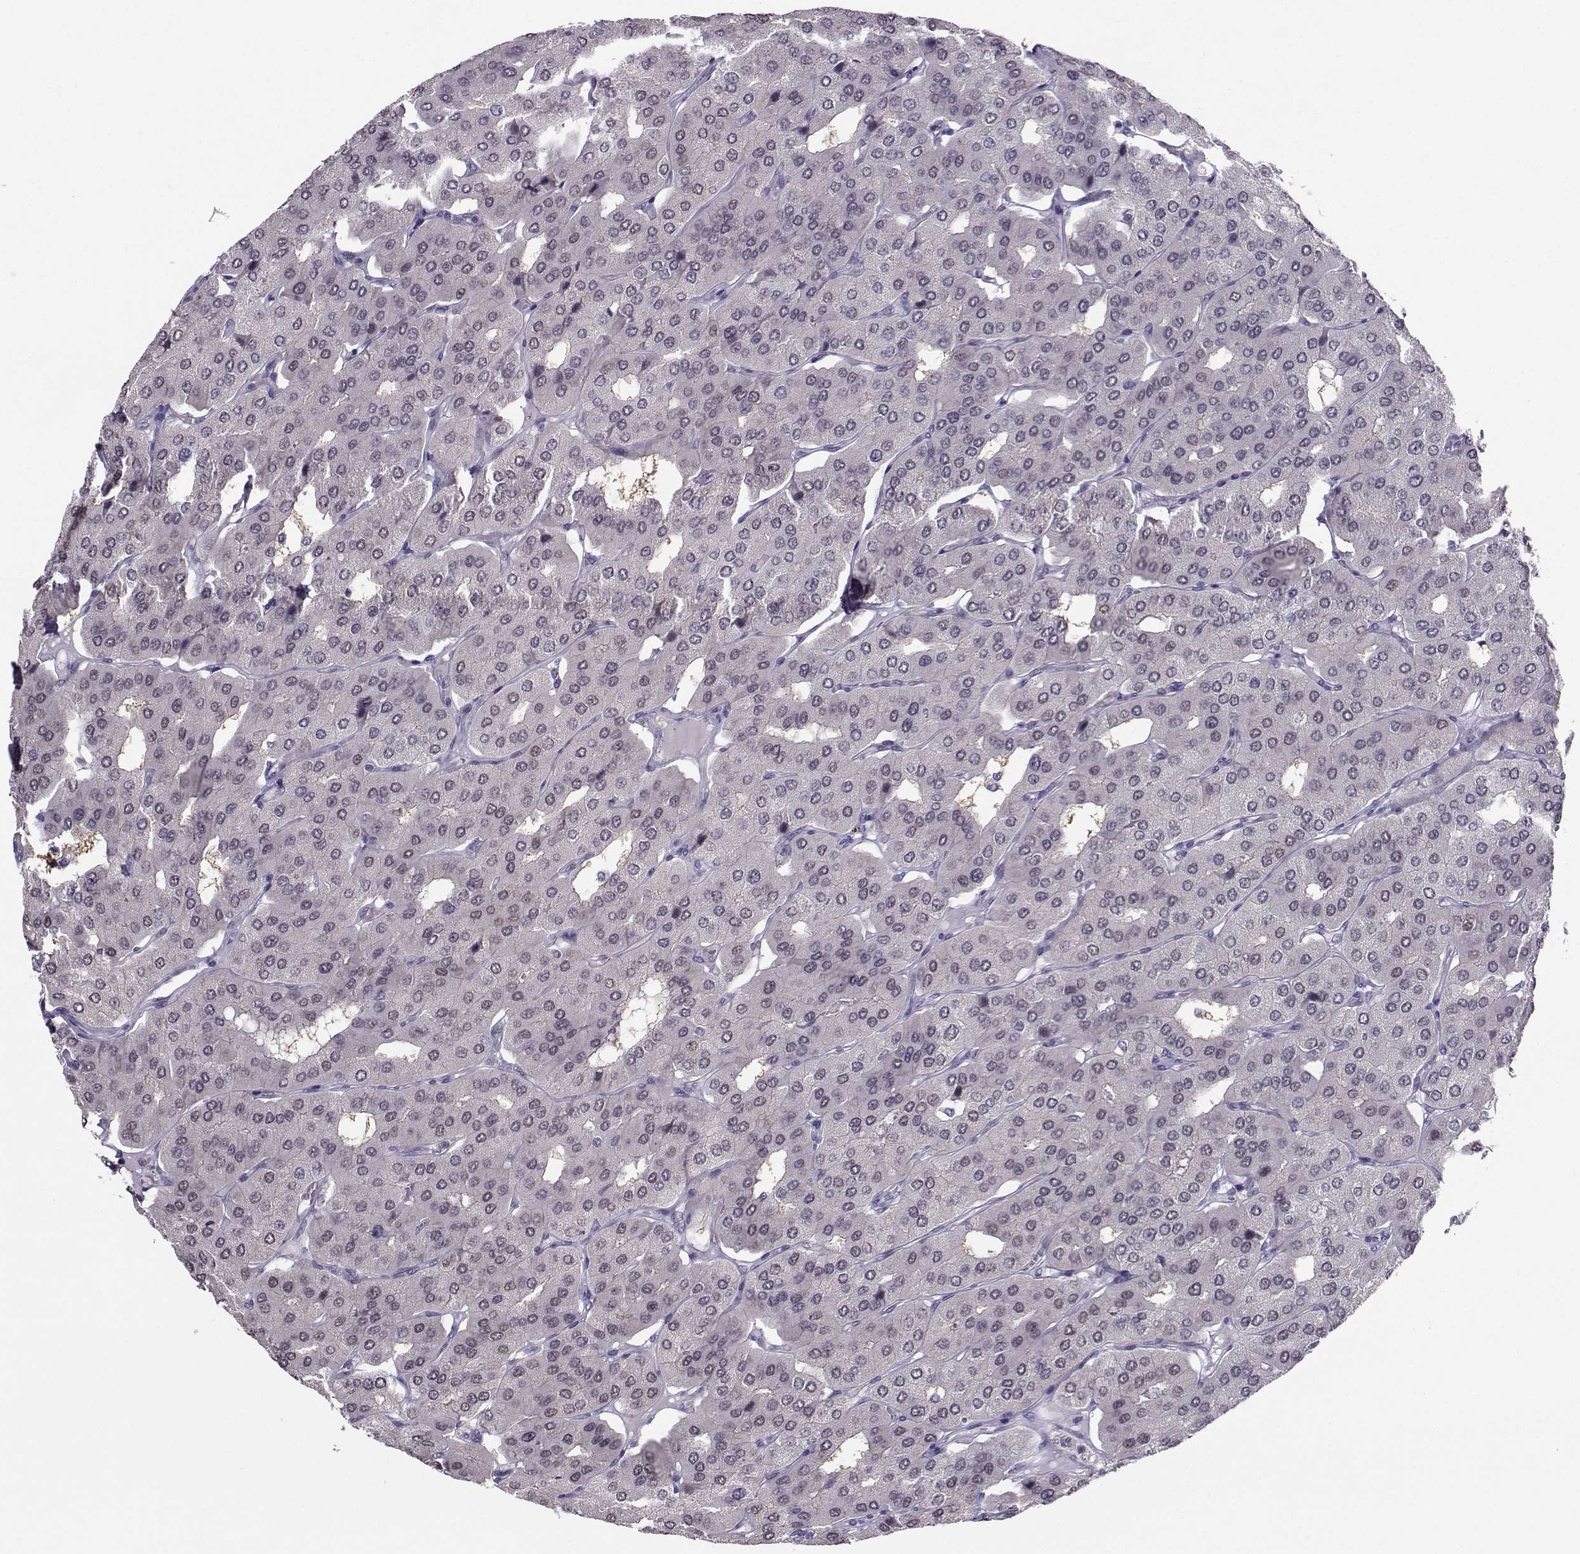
{"staining": {"intensity": "negative", "quantity": "none", "location": "none"}, "tissue": "parathyroid gland", "cell_type": "Glandular cells", "image_type": "normal", "snomed": [{"axis": "morphology", "description": "Normal tissue, NOS"}, {"axis": "morphology", "description": "Adenoma, NOS"}, {"axis": "topography", "description": "Parathyroid gland"}], "caption": "Immunohistochemistry histopathology image of benign human parathyroid gland stained for a protein (brown), which demonstrates no positivity in glandular cells. (Stains: DAB immunohistochemistry with hematoxylin counter stain, Microscopy: brightfield microscopy at high magnification).", "gene": "PGK1", "patient": {"sex": "female", "age": 86}}